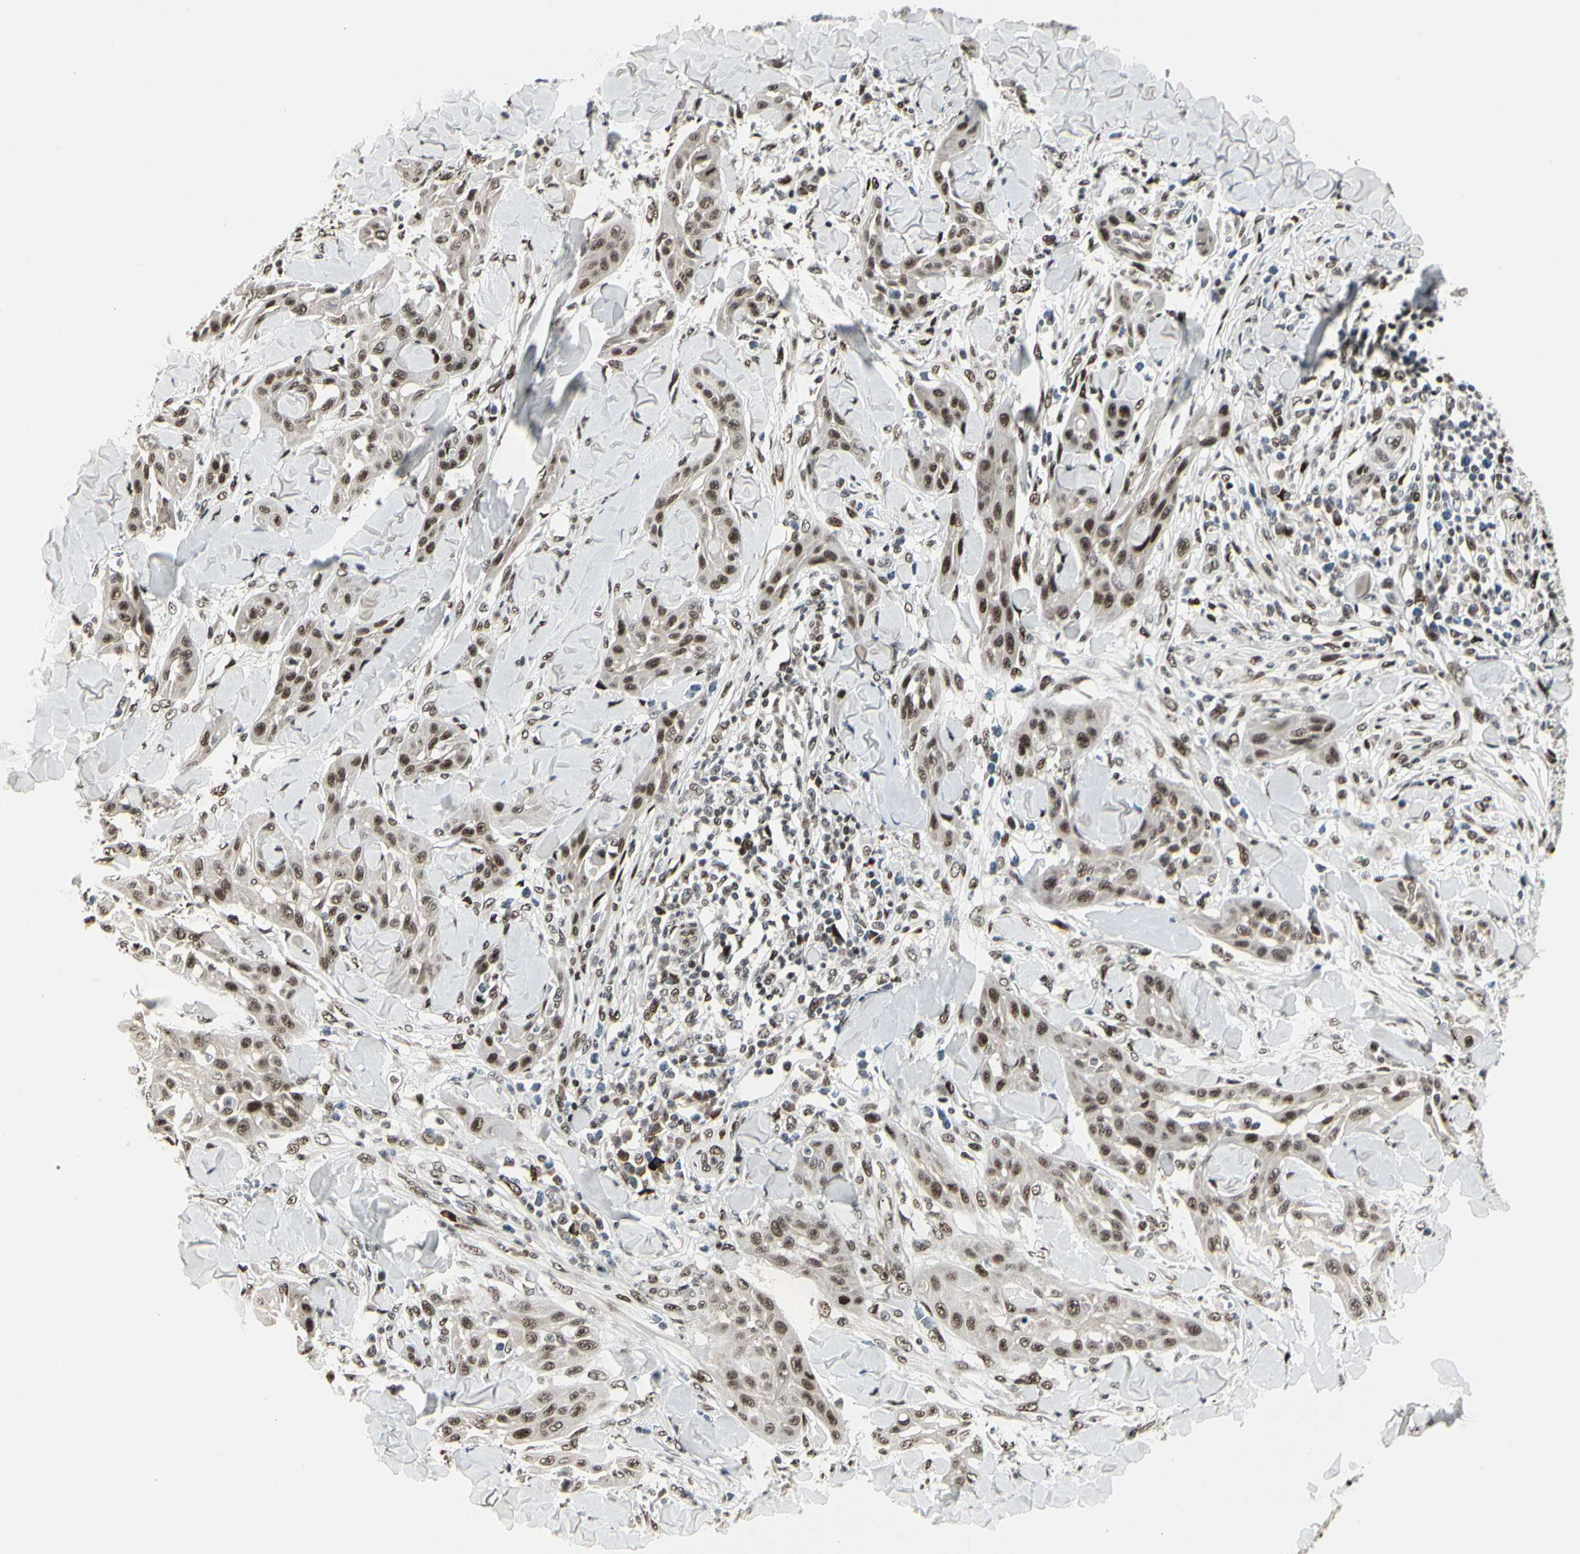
{"staining": {"intensity": "strong", "quantity": ">75%", "location": "nuclear"}, "tissue": "skin cancer", "cell_type": "Tumor cells", "image_type": "cancer", "snomed": [{"axis": "morphology", "description": "Squamous cell carcinoma, NOS"}, {"axis": "topography", "description": "Skin"}], "caption": "Skin cancer (squamous cell carcinoma) tissue displays strong nuclear positivity in approximately >75% of tumor cells The staining was performed using DAB, with brown indicating positive protein expression. Nuclei are stained blue with hematoxylin.", "gene": "FOXJ2", "patient": {"sex": "male", "age": 24}}